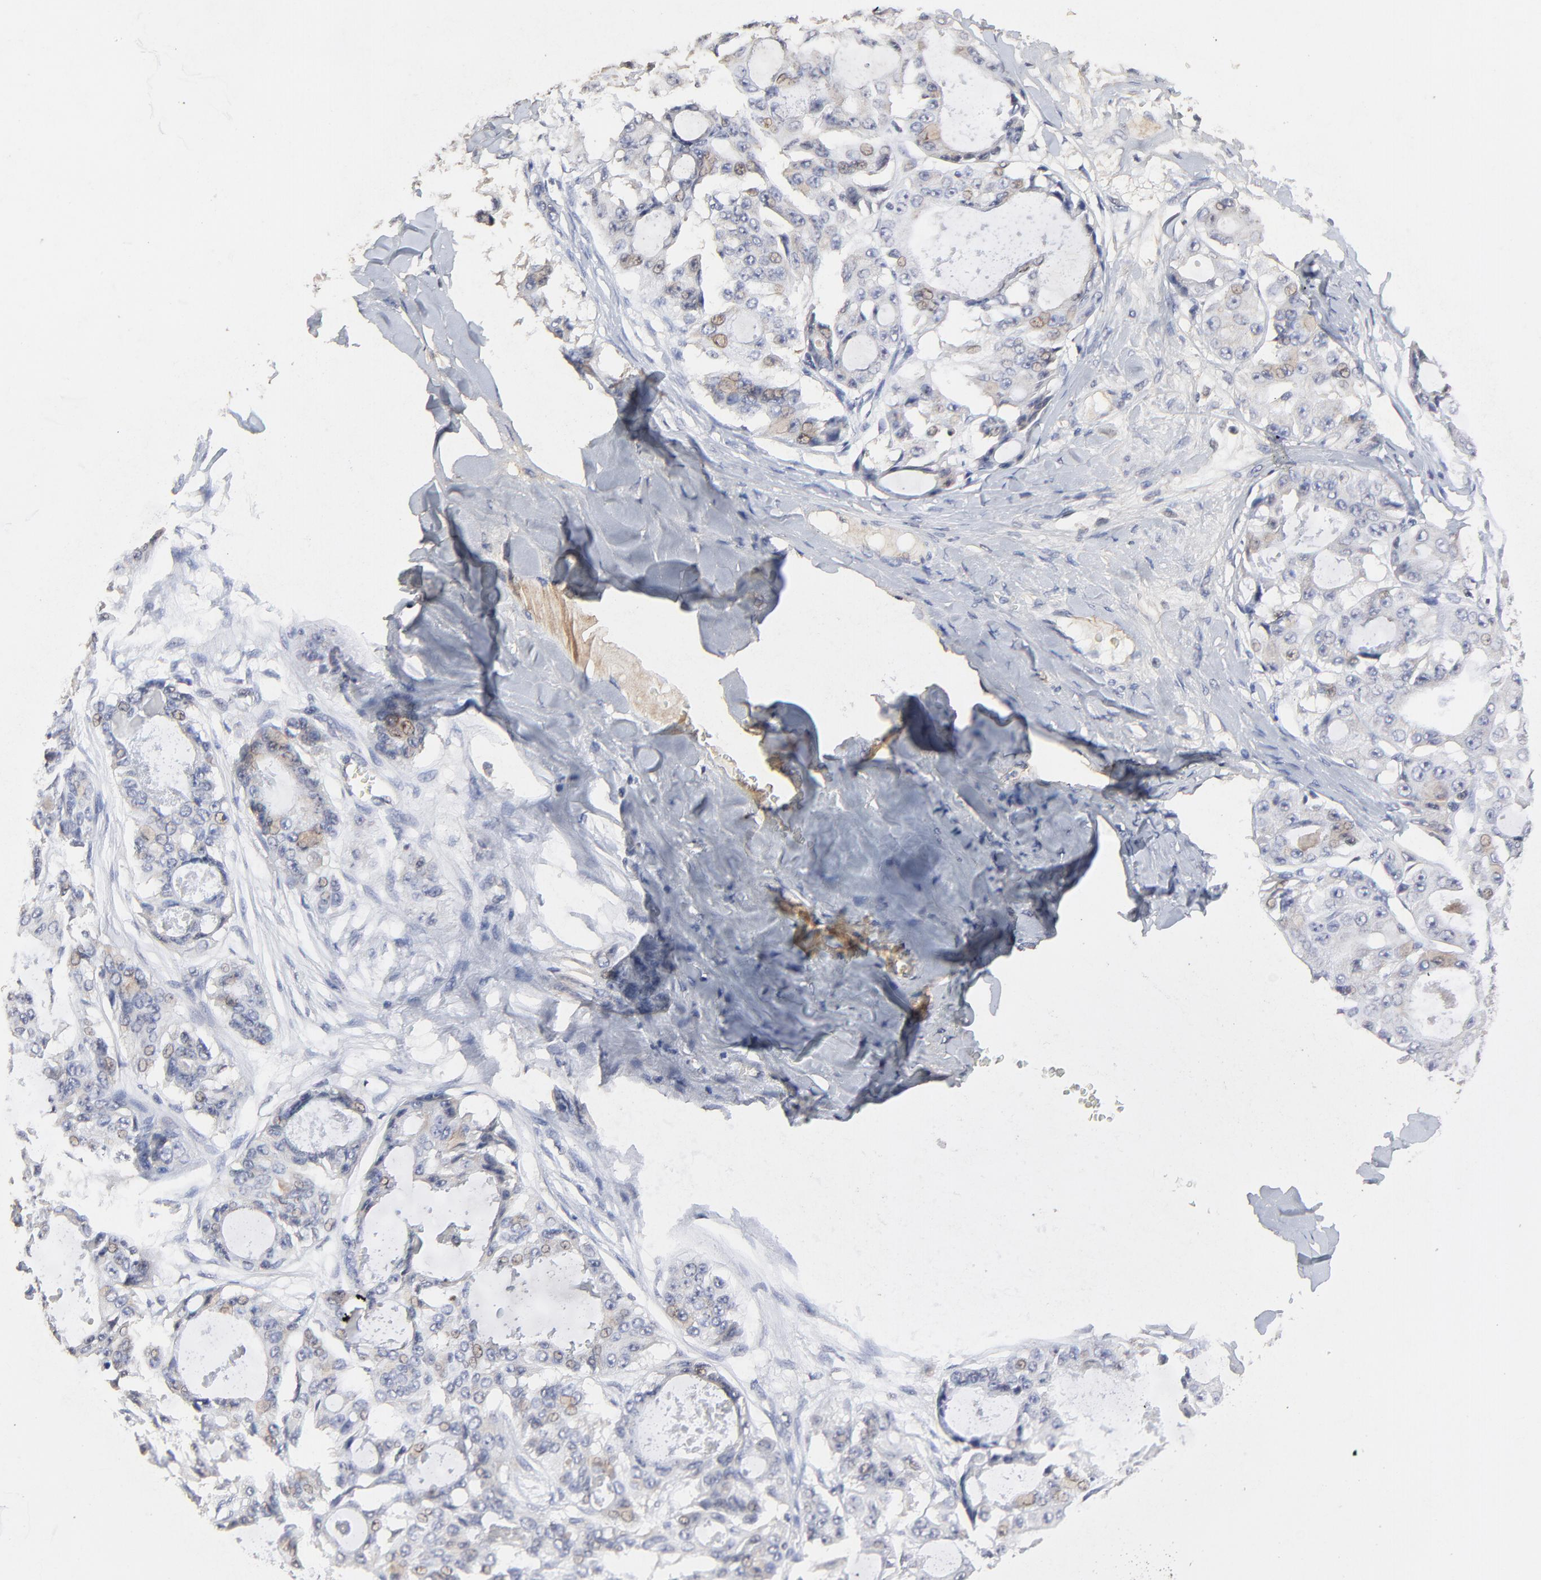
{"staining": {"intensity": "weak", "quantity": "<25%", "location": "cytoplasmic/membranous"}, "tissue": "ovarian cancer", "cell_type": "Tumor cells", "image_type": "cancer", "snomed": [{"axis": "morphology", "description": "Carcinoma, endometroid"}, {"axis": "topography", "description": "Ovary"}], "caption": "This is an IHC micrograph of ovarian endometroid carcinoma. There is no positivity in tumor cells.", "gene": "VPREB3", "patient": {"sex": "female", "age": 61}}